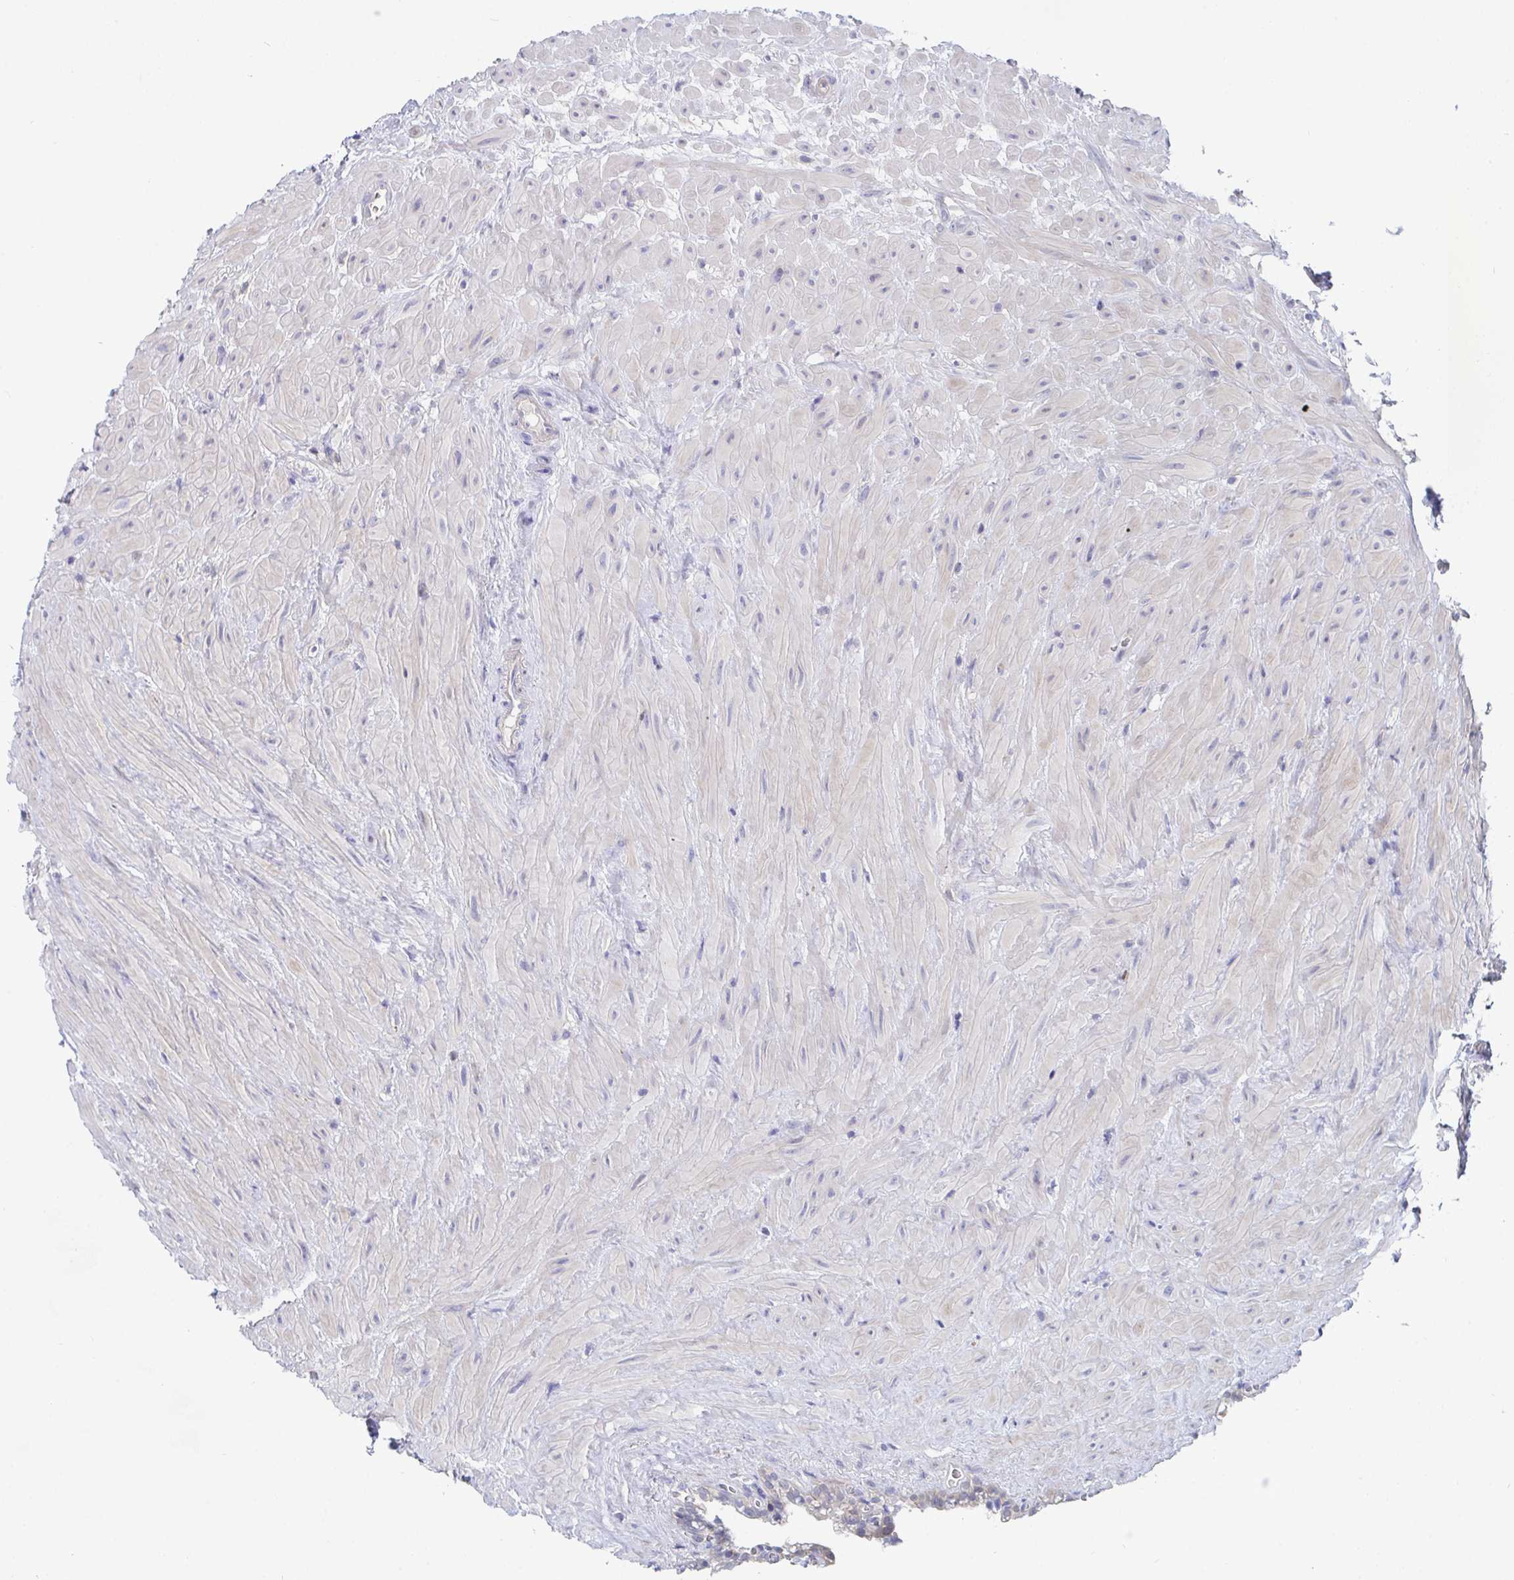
{"staining": {"intensity": "negative", "quantity": "none", "location": "none"}, "tissue": "seminal vesicle", "cell_type": "Glandular cells", "image_type": "normal", "snomed": [{"axis": "morphology", "description": "Normal tissue, NOS"}, {"axis": "topography", "description": "Seminal veicle"}], "caption": "A photomicrograph of seminal vesicle stained for a protein shows no brown staining in glandular cells. Brightfield microscopy of IHC stained with DAB (3,3'-diaminobenzidine) (brown) and hematoxylin (blue), captured at high magnification.", "gene": "P2RX3", "patient": {"sex": "male", "age": 76}}